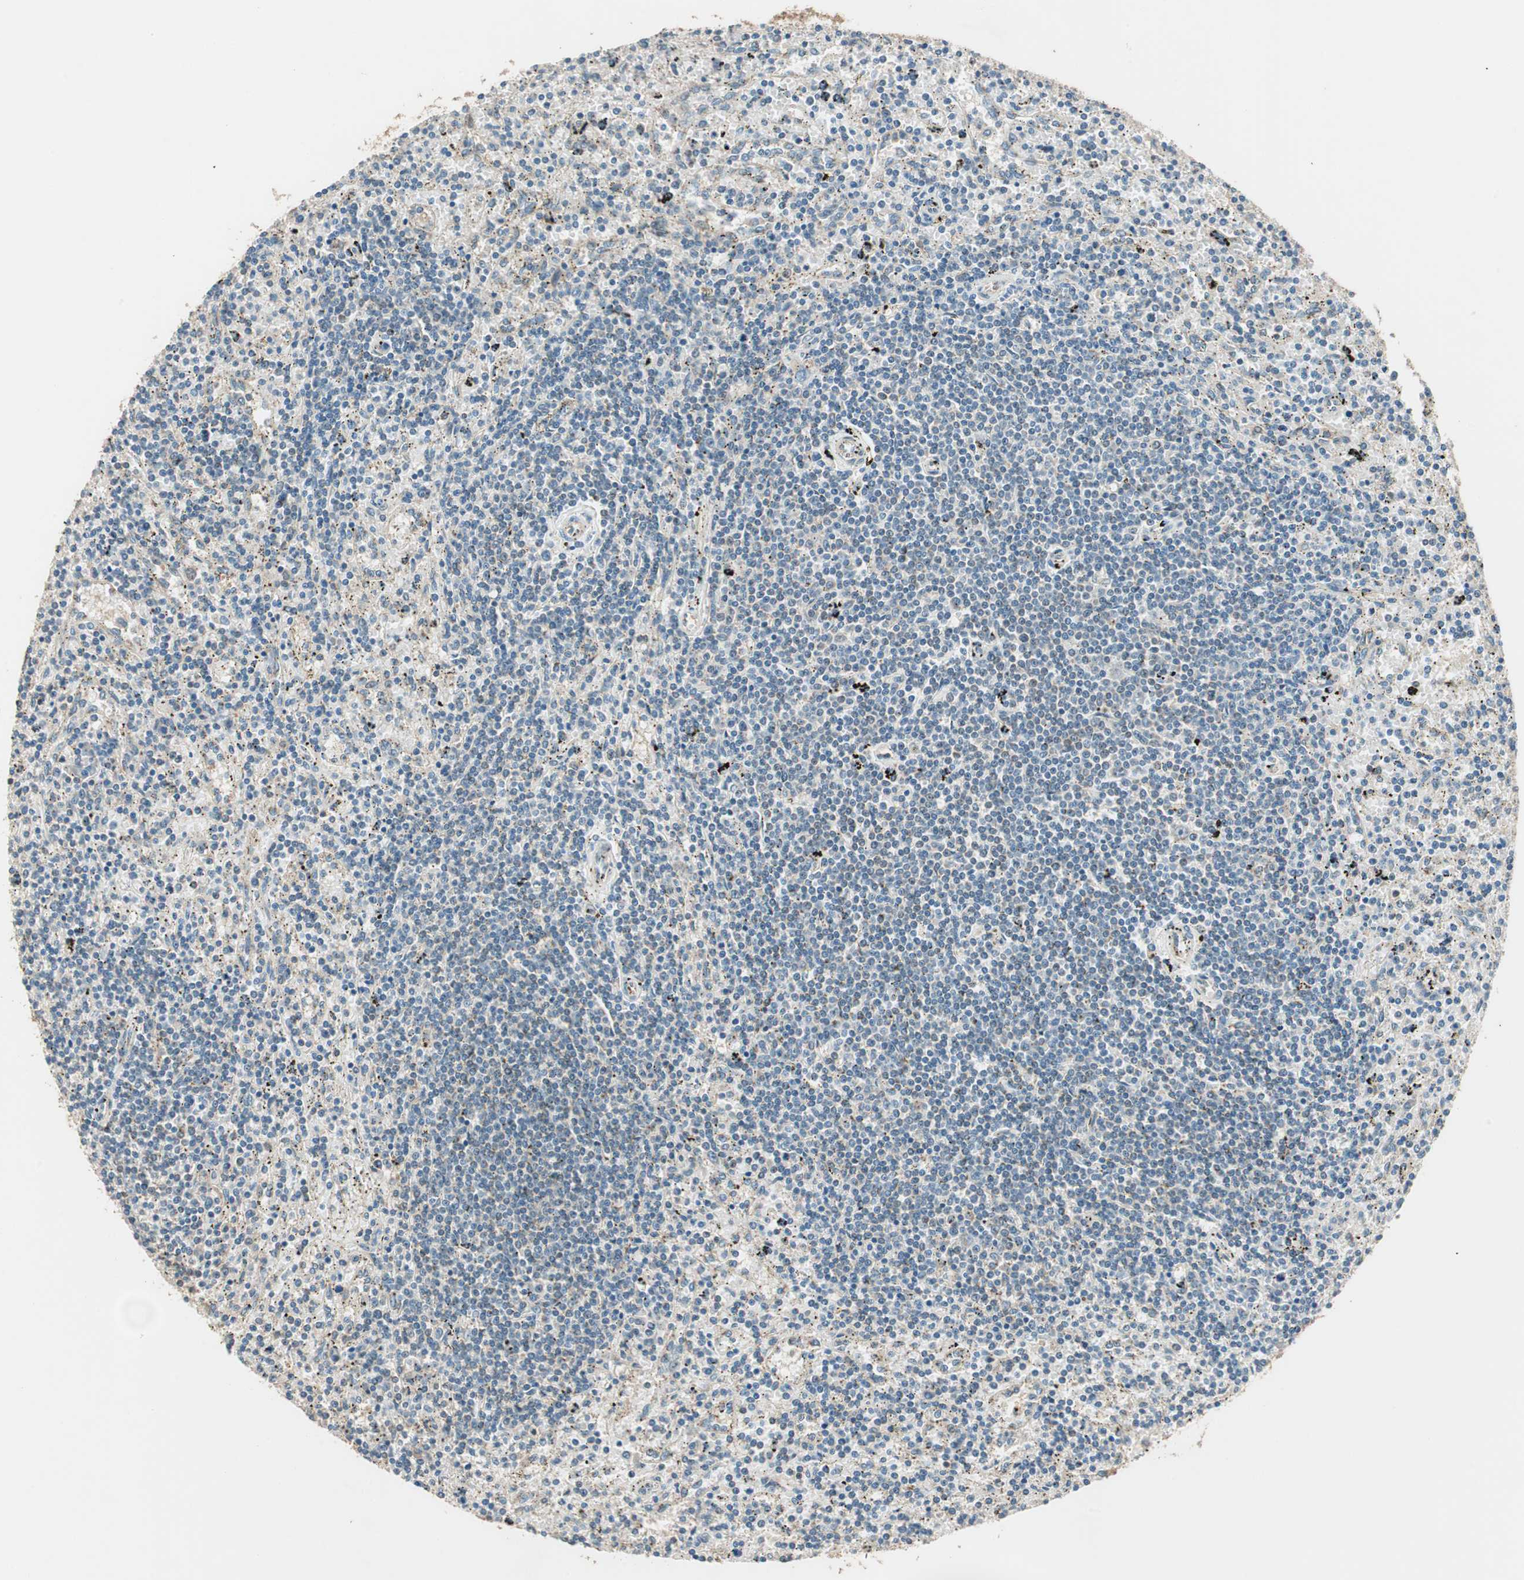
{"staining": {"intensity": "negative", "quantity": "none", "location": "none"}, "tissue": "lymphoma", "cell_type": "Tumor cells", "image_type": "cancer", "snomed": [{"axis": "morphology", "description": "Malignant lymphoma, non-Hodgkin's type, Low grade"}, {"axis": "topography", "description": "Spleen"}], "caption": "Immunohistochemistry (IHC) of lymphoma reveals no staining in tumor cells.", "gene": "TRIM21", "patient": {"sex": "male", "age": 76}}